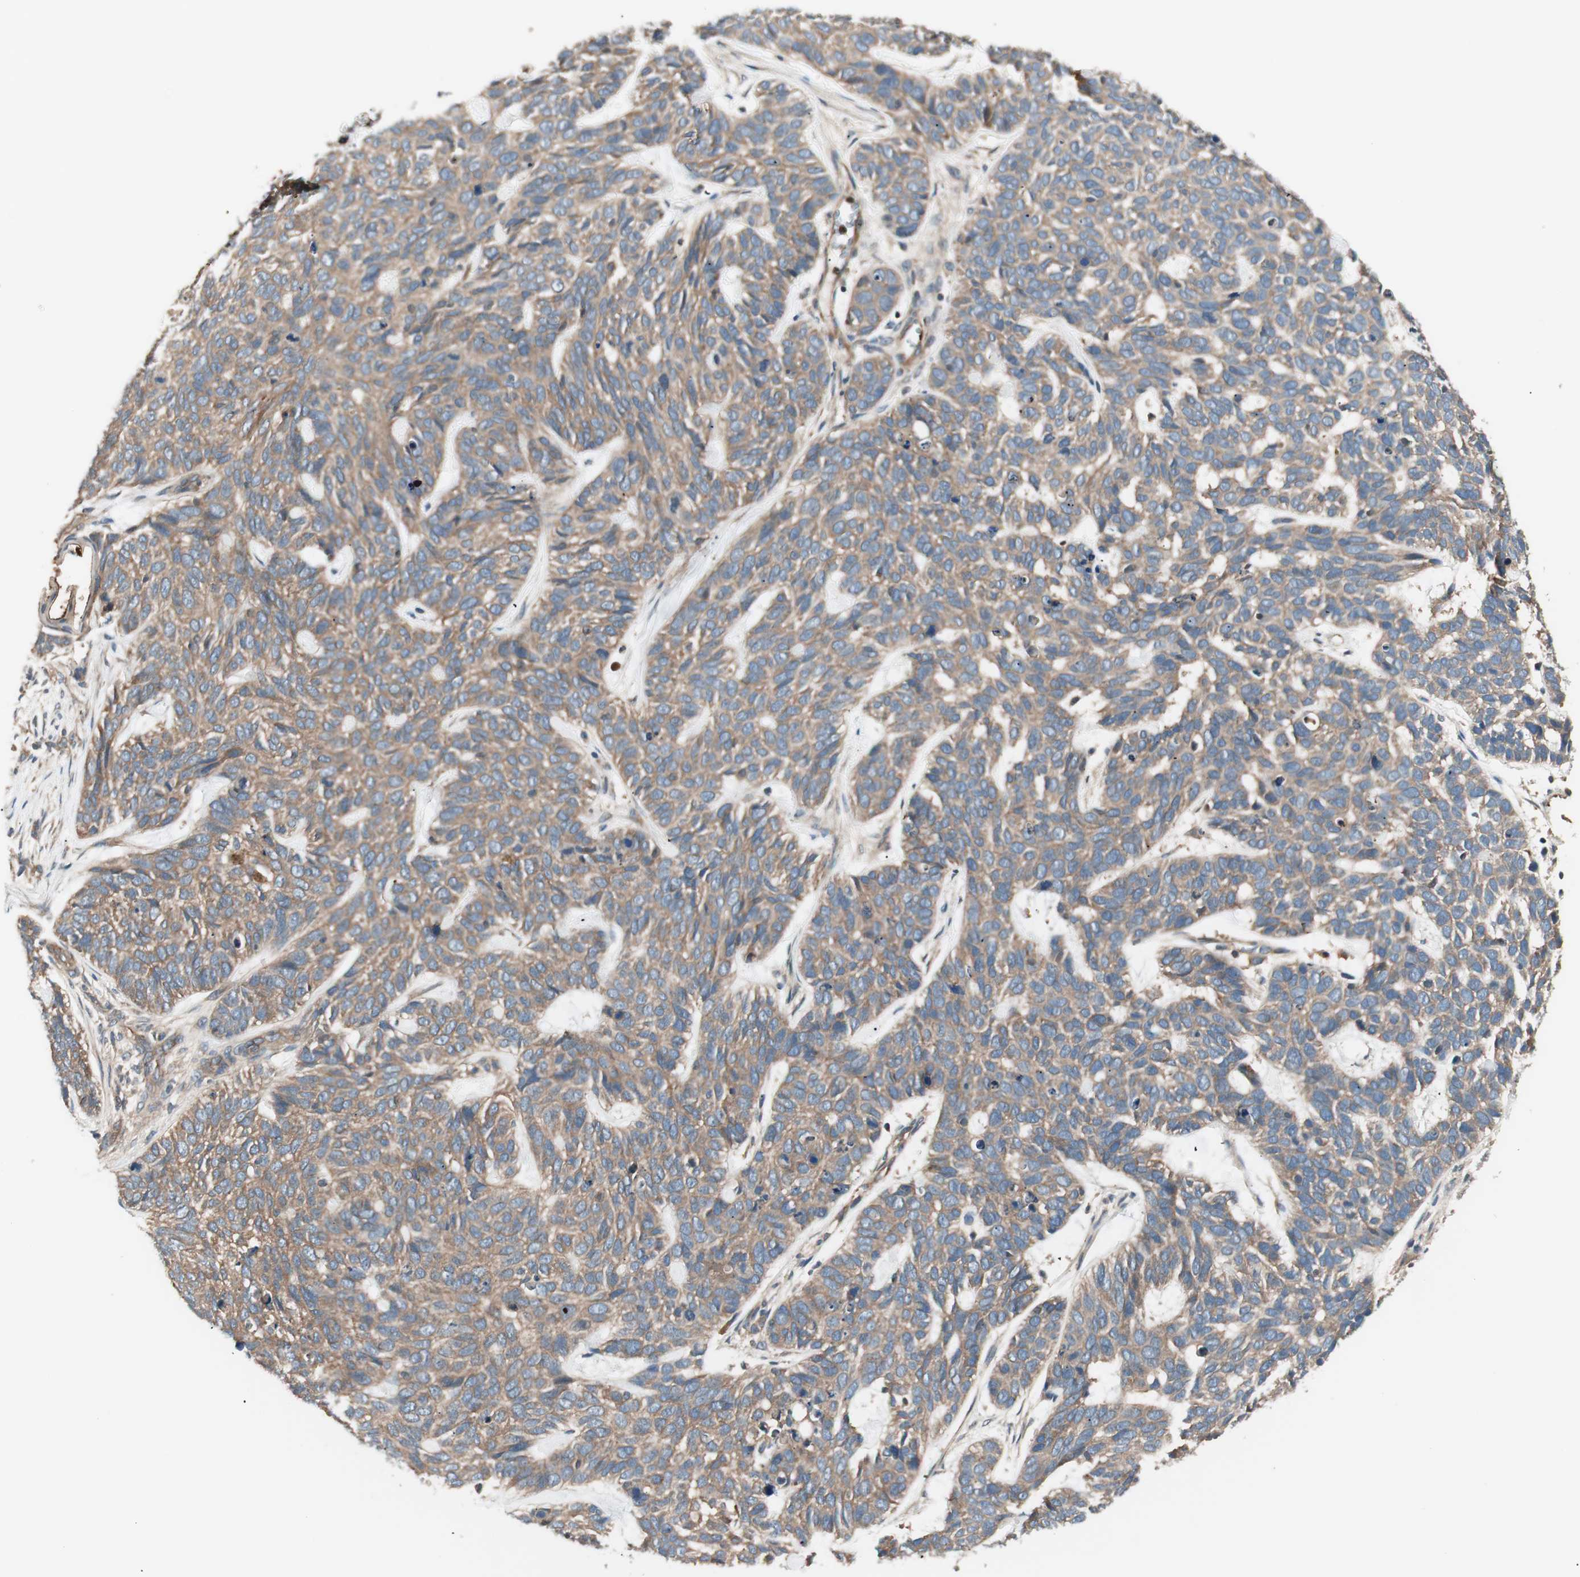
{"staining": {"intensity": "moderate", "quantity": ">75%", "location": "cytoplasmic/membranous"}, "tissue": "skin cancer", "cell_type": "Tumor cells", "image_type": "cancer", "snomed": [{"axis": "morphology", "description": "Basal cell carcinoma"}, {"axis": "topography", "description": "Skin"}], "caption": "Immunohistochemistry of human skin basal cell carcinoma displays medium levels of moderate cytoplasmic/membranous expression in about >75% of tumor cells. (DAB (3,3'-diaminobenzidine) = brown stain, brightfield microscopy at high magnification).", "gene": "TSG101", "patient": {"sex": "male", "age": 87}}